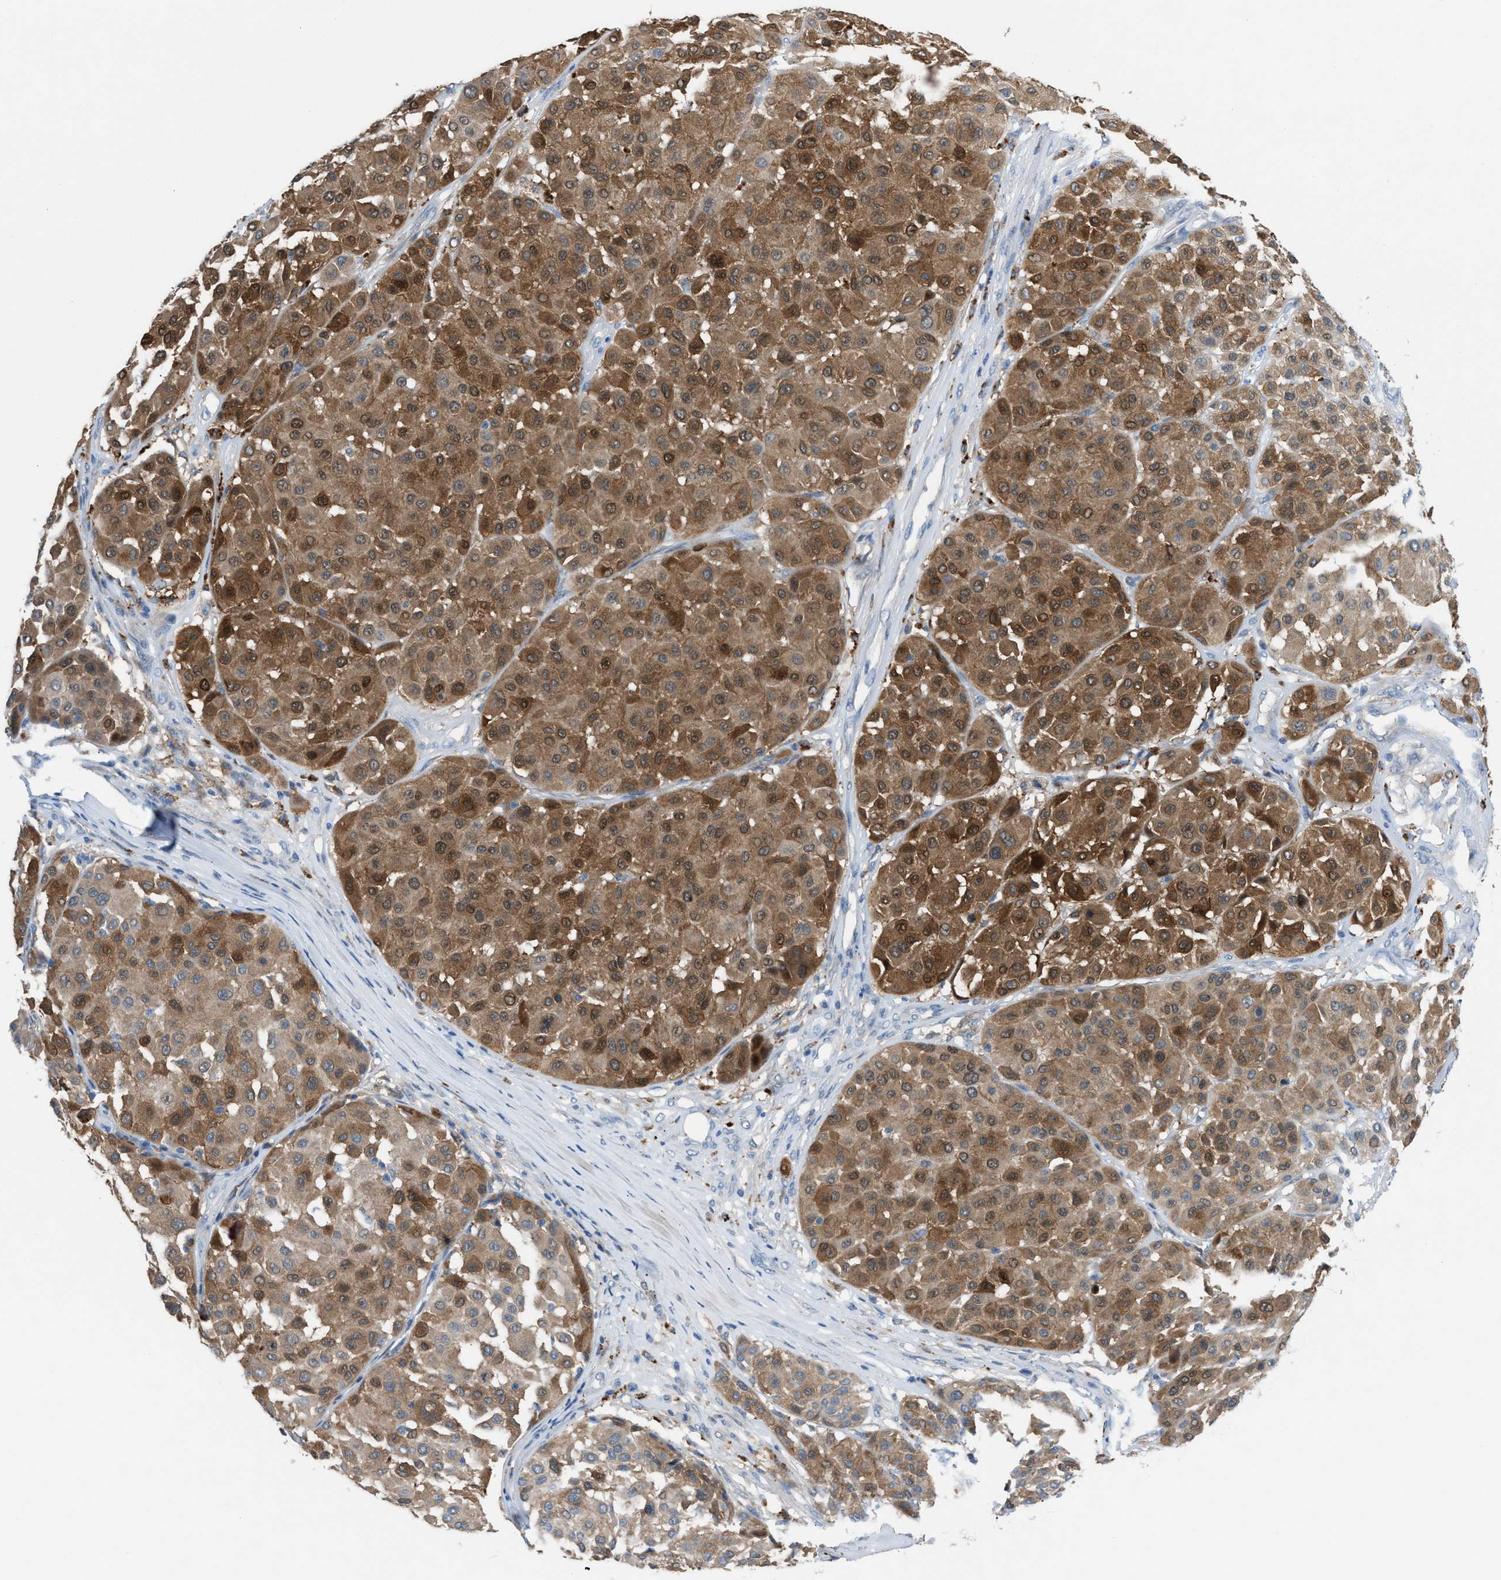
{"staining": {"intensity": "moderate", "quantity": ">75%", "location": "cytoplasmic/membranous"}, "tissue": "melanoma", "cell_type": "Tumor cells", "image_type": "cancer", "snomed": [{"axis": "morphology", "description": "Malignant melanoma, Metastatic site"}, {"axis": "topography", "description": "Soft tissue"}], "caption": "Tumor cells show moderate cytoplasmic/membranous expression in about >75% of cells in malignant melanoma (metastatic site).", "gene": "ASPA", "patient": {"sex": "male", "age": 41}}